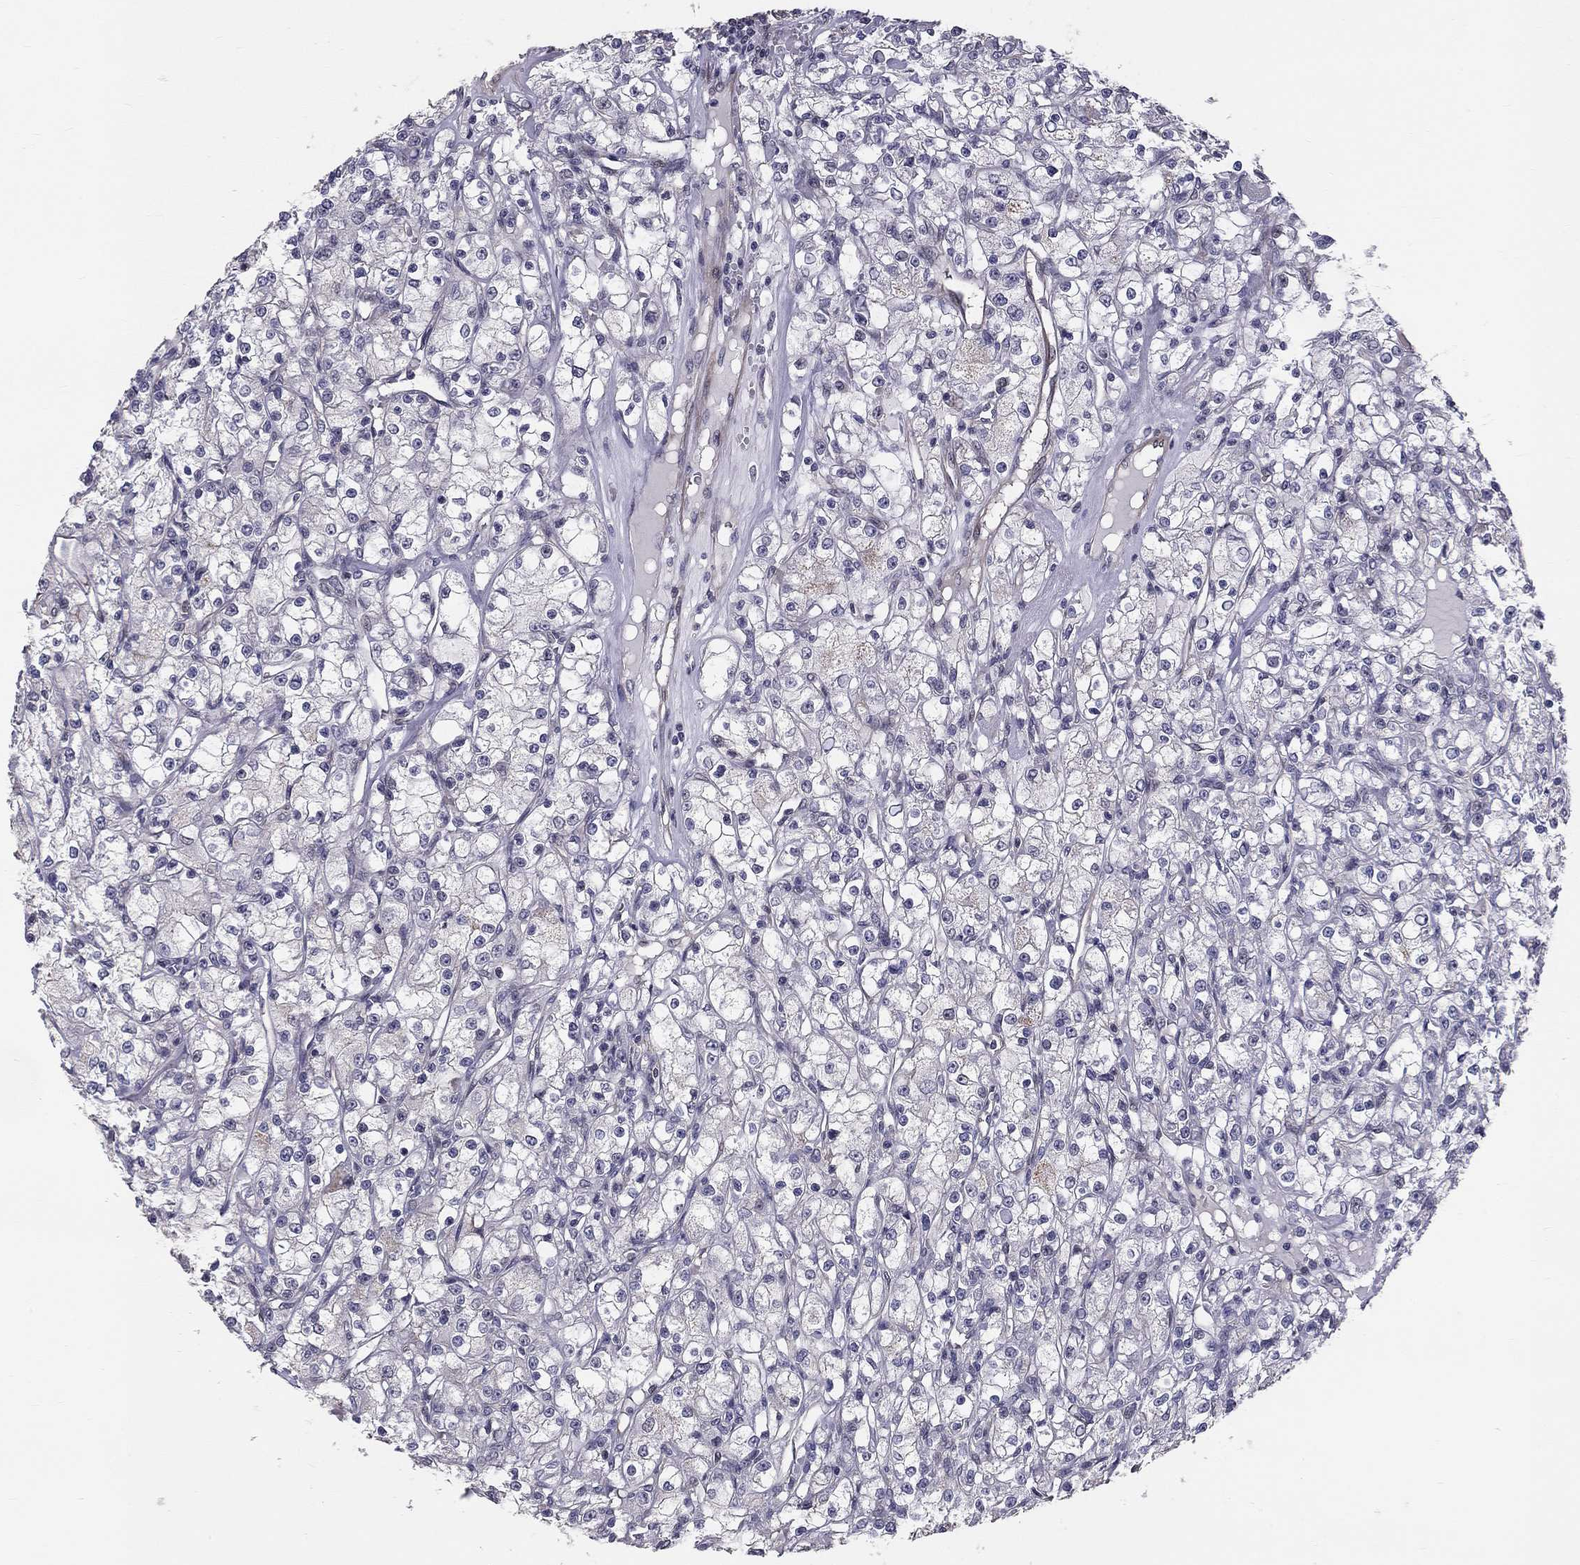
{"staining": {"intensity": "negative", "quantity": "none", "location": "none"}, "tissue": "renal cancer", "cell_type": "Tumor cells", "image_type": "cancer", "snomed": [{"axis": "morphology", "description": "Adenocarcinoma, NOS"}, {"axis": "topography", "description": "Kidney"}], "caption": "Tumor cells are negative for protein expression in human adenocarcinoma (renal).", "gene": "GJB4", "patient": {"sex": "female", "age": 59}}